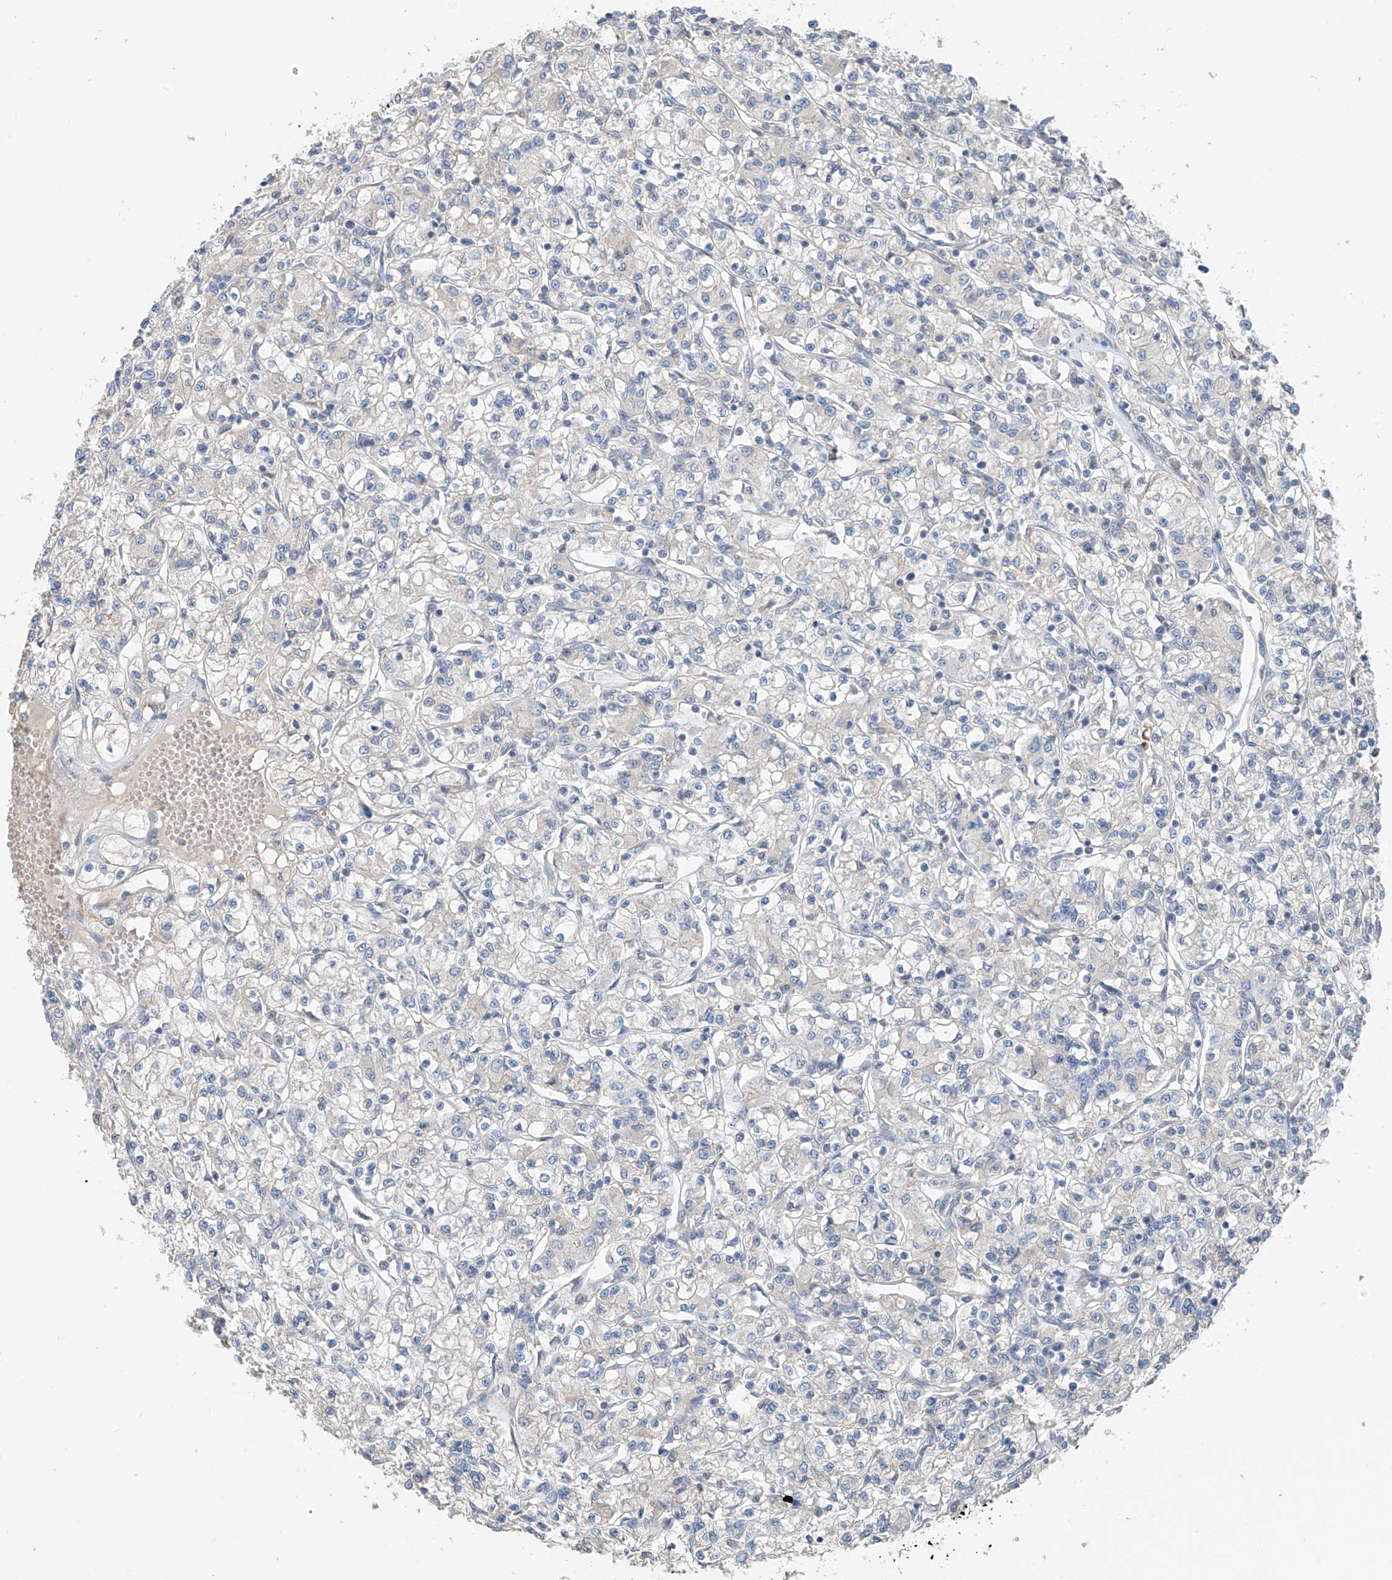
{"staining": {"intensity": "negative", "quantity": "none", "location": "none"}, "tissue": "renal cancer", "cell_type": "Tumor cells", "image_type": "cancer", "snomed": [{"axis": "morphology", "description": "Adenocarcinoma, NOS"}, {"axis": "topography", "description": "Kidney"}], "caption": "There is no significant staining in tumor cells of renal cancer (adenocarcinoma).", "gene": "GALNTL6", "patient": {"sex": "female", "age": 59}}